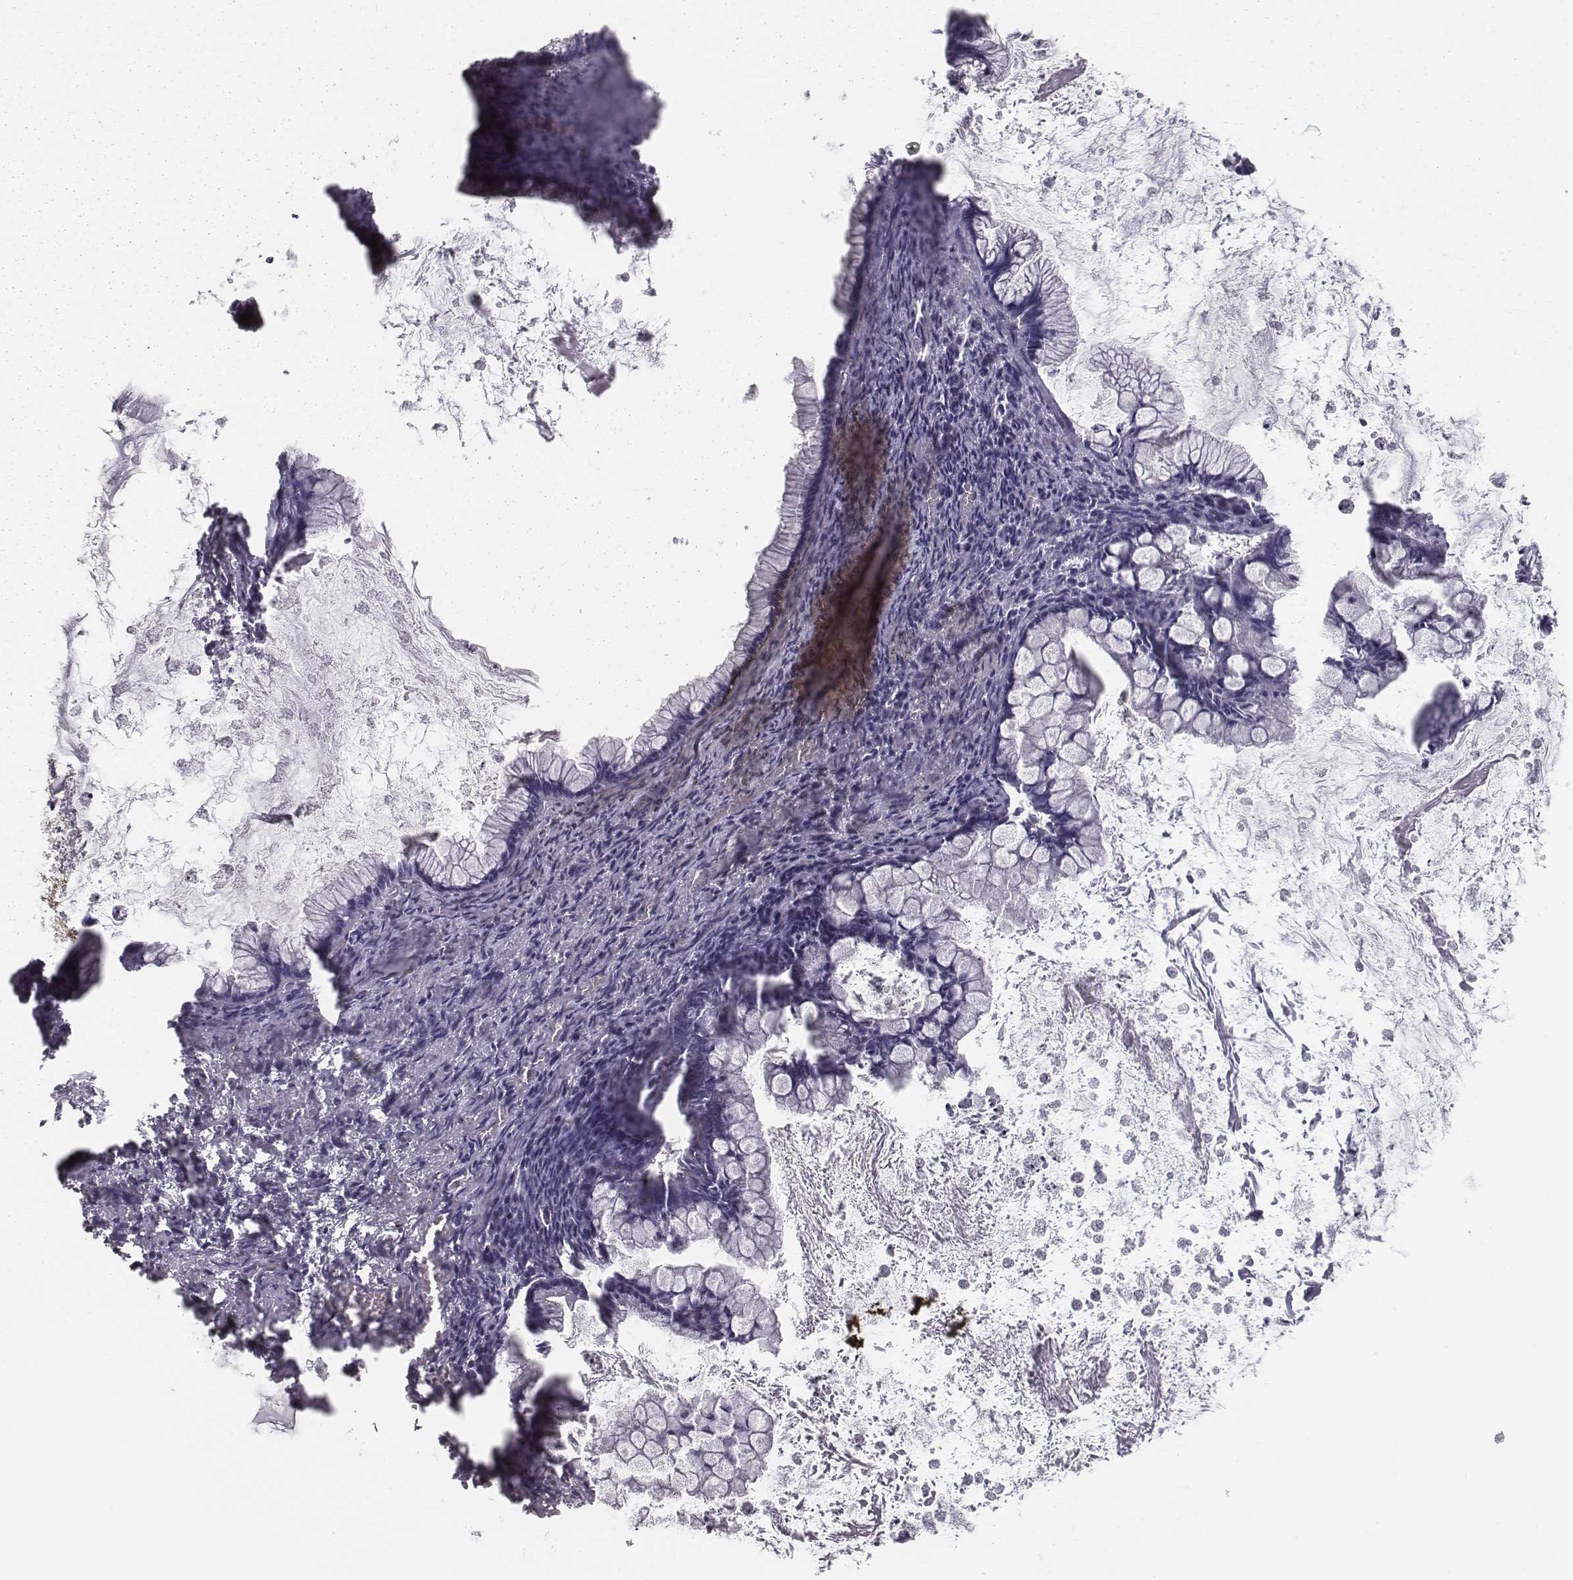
{"staining": {"intensity": "negative", "quantity": "none", "location": "none"}, "tissue": "ovarian cancer", "cell_type": "Tumor cells", "image_type": "cancer", "snomed": [{"axis": "morphology", "description": "Cystadenocarcinoma, mucinous, NOS"}, {"axis": "topography", "description": "Ovary"}], "caption": "Immunohistochemical staining of human ovarian mucinous cystadenocarcinoma reveals no significant expression in tumor cells.", "gene": "ISYNA1", "patient": {"sex": "female", "age": 67}}